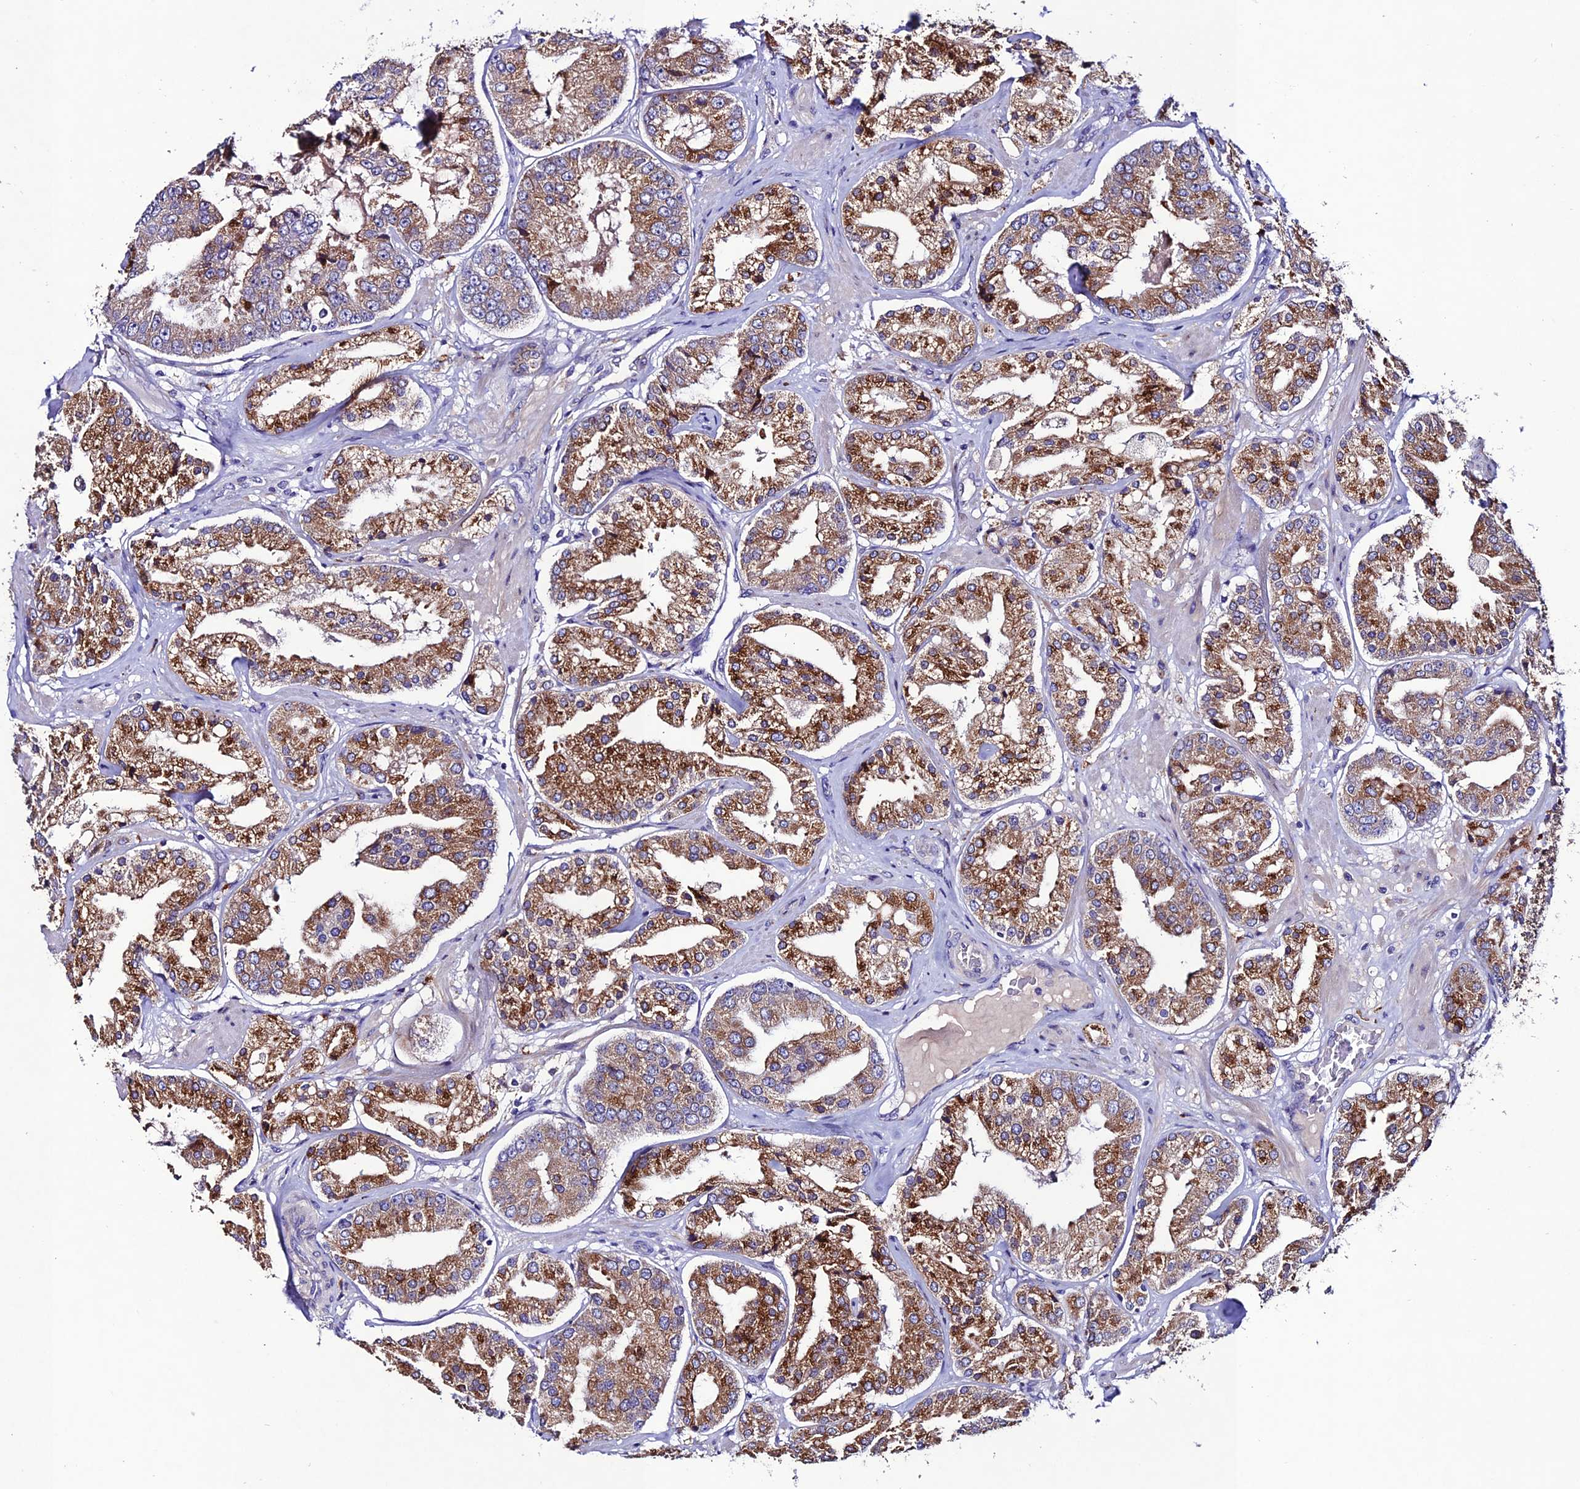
{"staining": {"intensity": "strong", "quantity": ">75%", "location": "cytoplasmic/membranous"}, "tissue": "prostate cancer", "cell_type": "Tumor cells", "image_type": "cancer", "snomed": [{"axis": "morphology", "description": "Adenocarcinoma, High grade"}, {"axis": "topography", "description": "Prostate"}], "caption": "The photomicrograph exhibits staining of prostate cancer, revealing strong cytoplasmic/membranous protein positivity (brown color) within tumor cells.", "gene": "OR51Q1", "patient": {"sex": "male", "age": 63}}